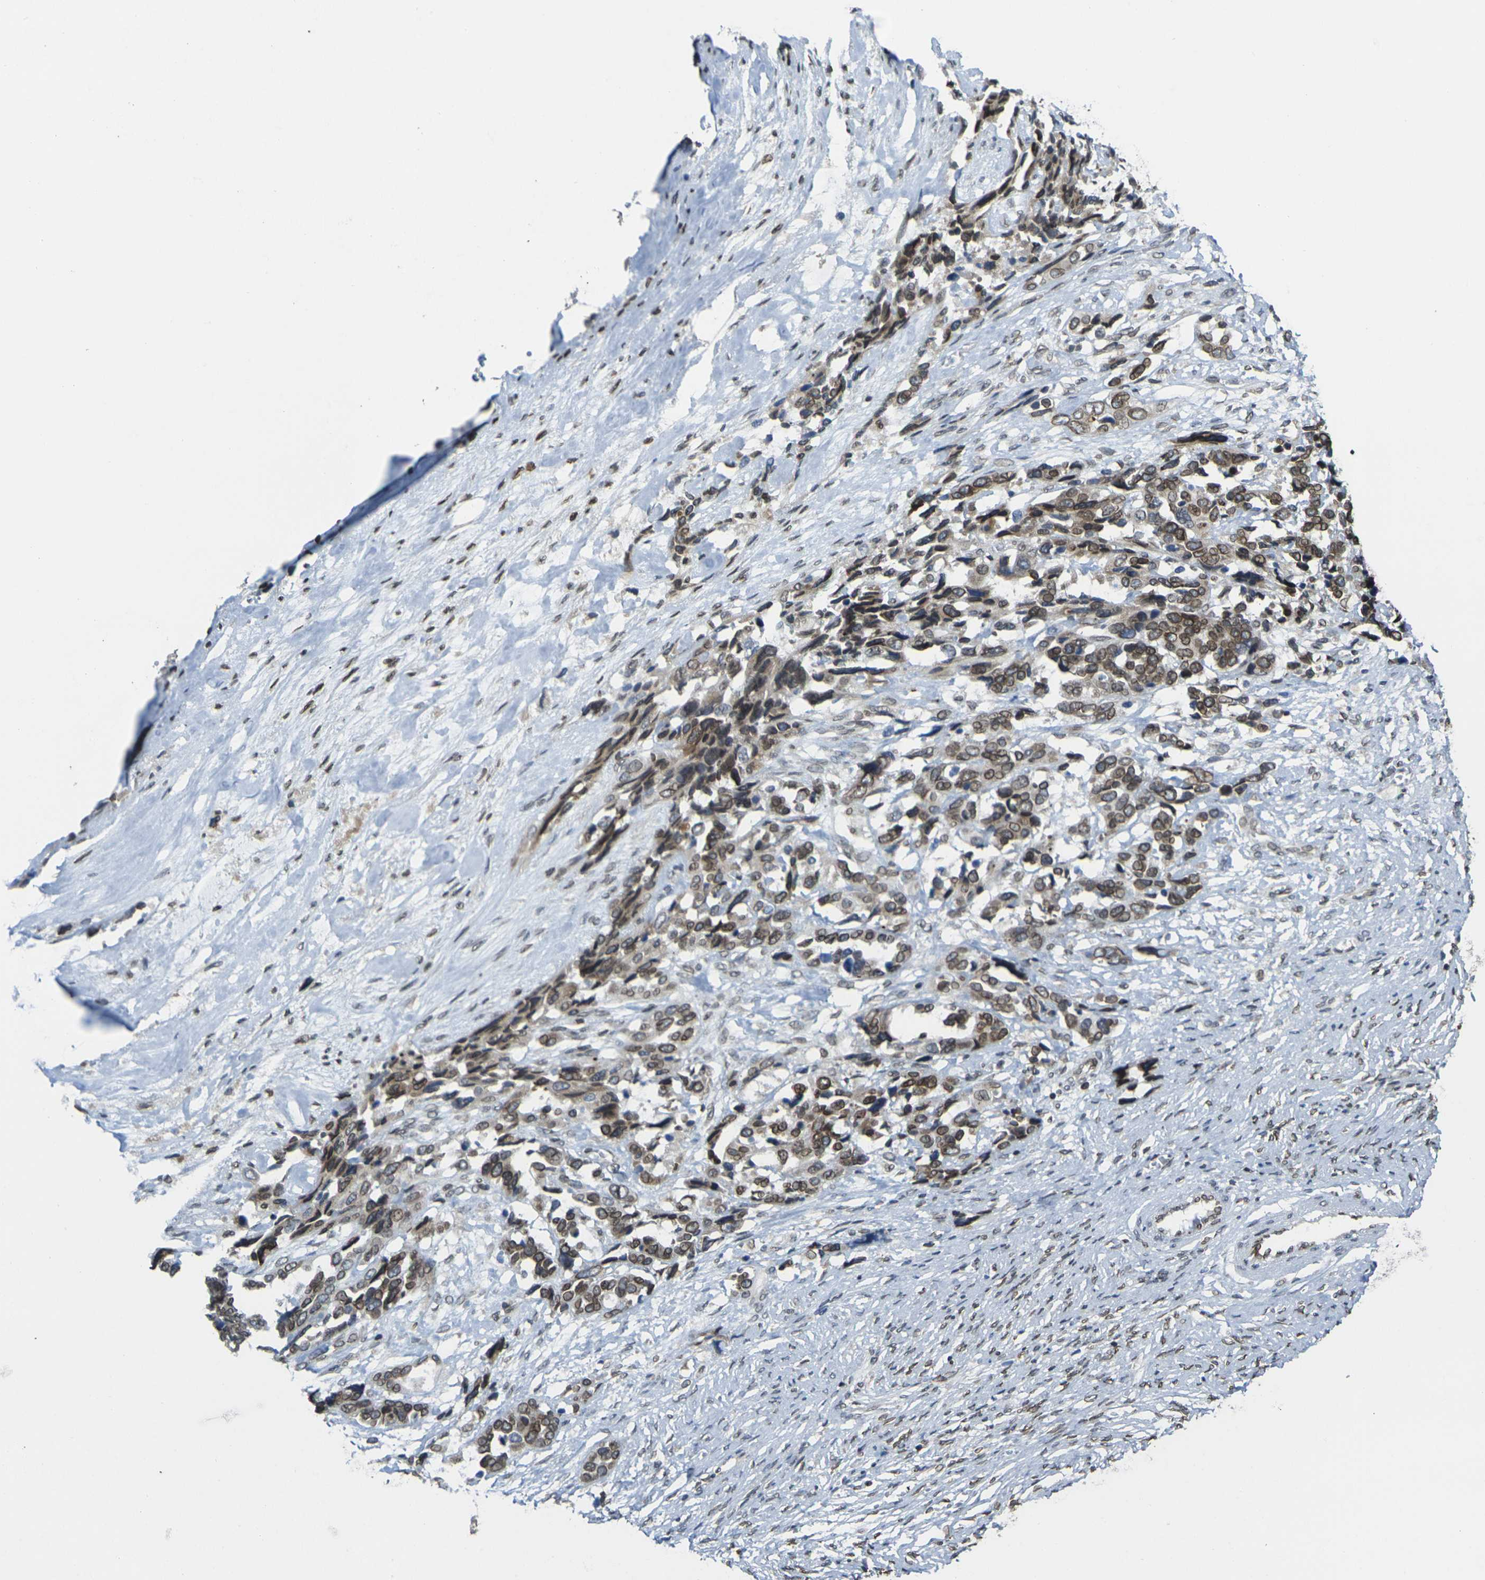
{"staining": {"intensity": "strong", "quantity": ">75%", "location": "cytoplasmic/membranous,nuclear"}, "tissue": "ovarian cancer", "cell_type": "Tumor cells", "image_type": "cancer", "snomed": [{"axis": "morphology", "description": "Cystadenocarcinoma, serous, NOS"}, {"axis": "topography", "description": "Ovary"}], "caption": "Human ovarian cancer (serous cystadenocarcinoma) stained with a protein marker exhibits strong staining in tumor cells.", "gene": "BRDT", "patient": {"sex": "female", "age": 44}}